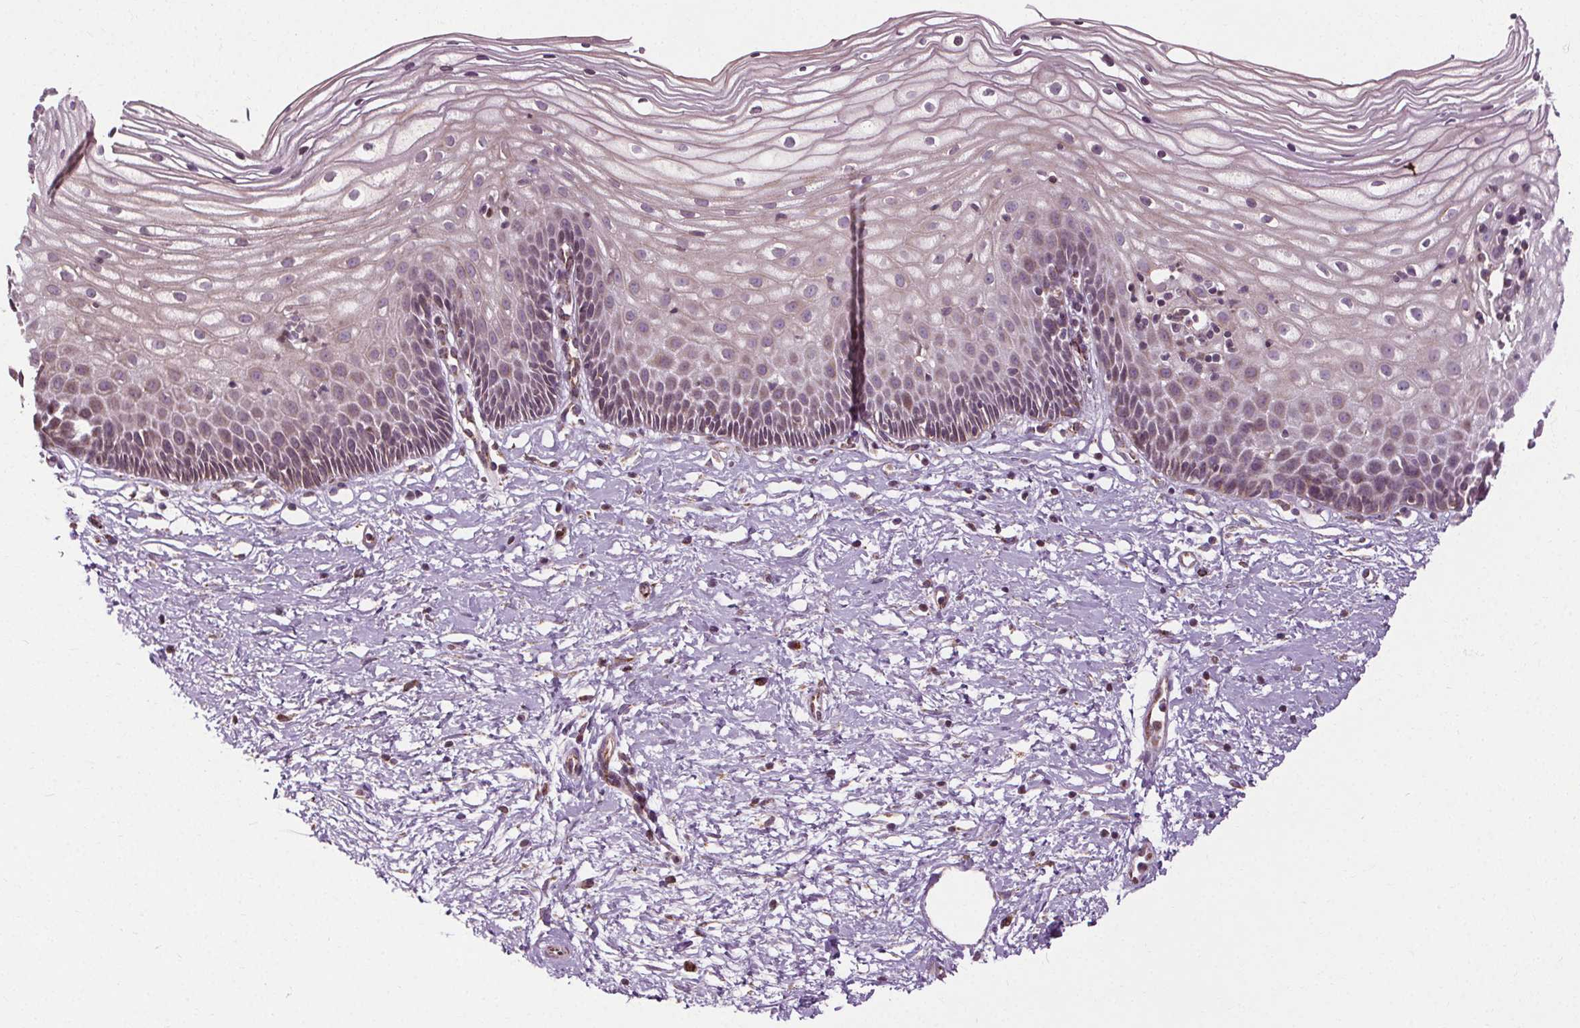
{"staining": {"intensity": "weak", "quantity": ">75%", "location": "nuclear"}, "tissue": "cervix", "cell_type": "Glandular cells", "image_type": "normal", "snomed": [{"axis": "morphology", "description": "Normal tissue, NOS"}, {"axis": "topography", "description": "Cervix"}], "caption": "IHC histopathology image of benign human cervix stained for a protein (brown), which shows low levels of weak nuclear expression in about >75% of glandular cells.", "gene": "LFNG", "patient": {"sex": "female", "age": 36}}